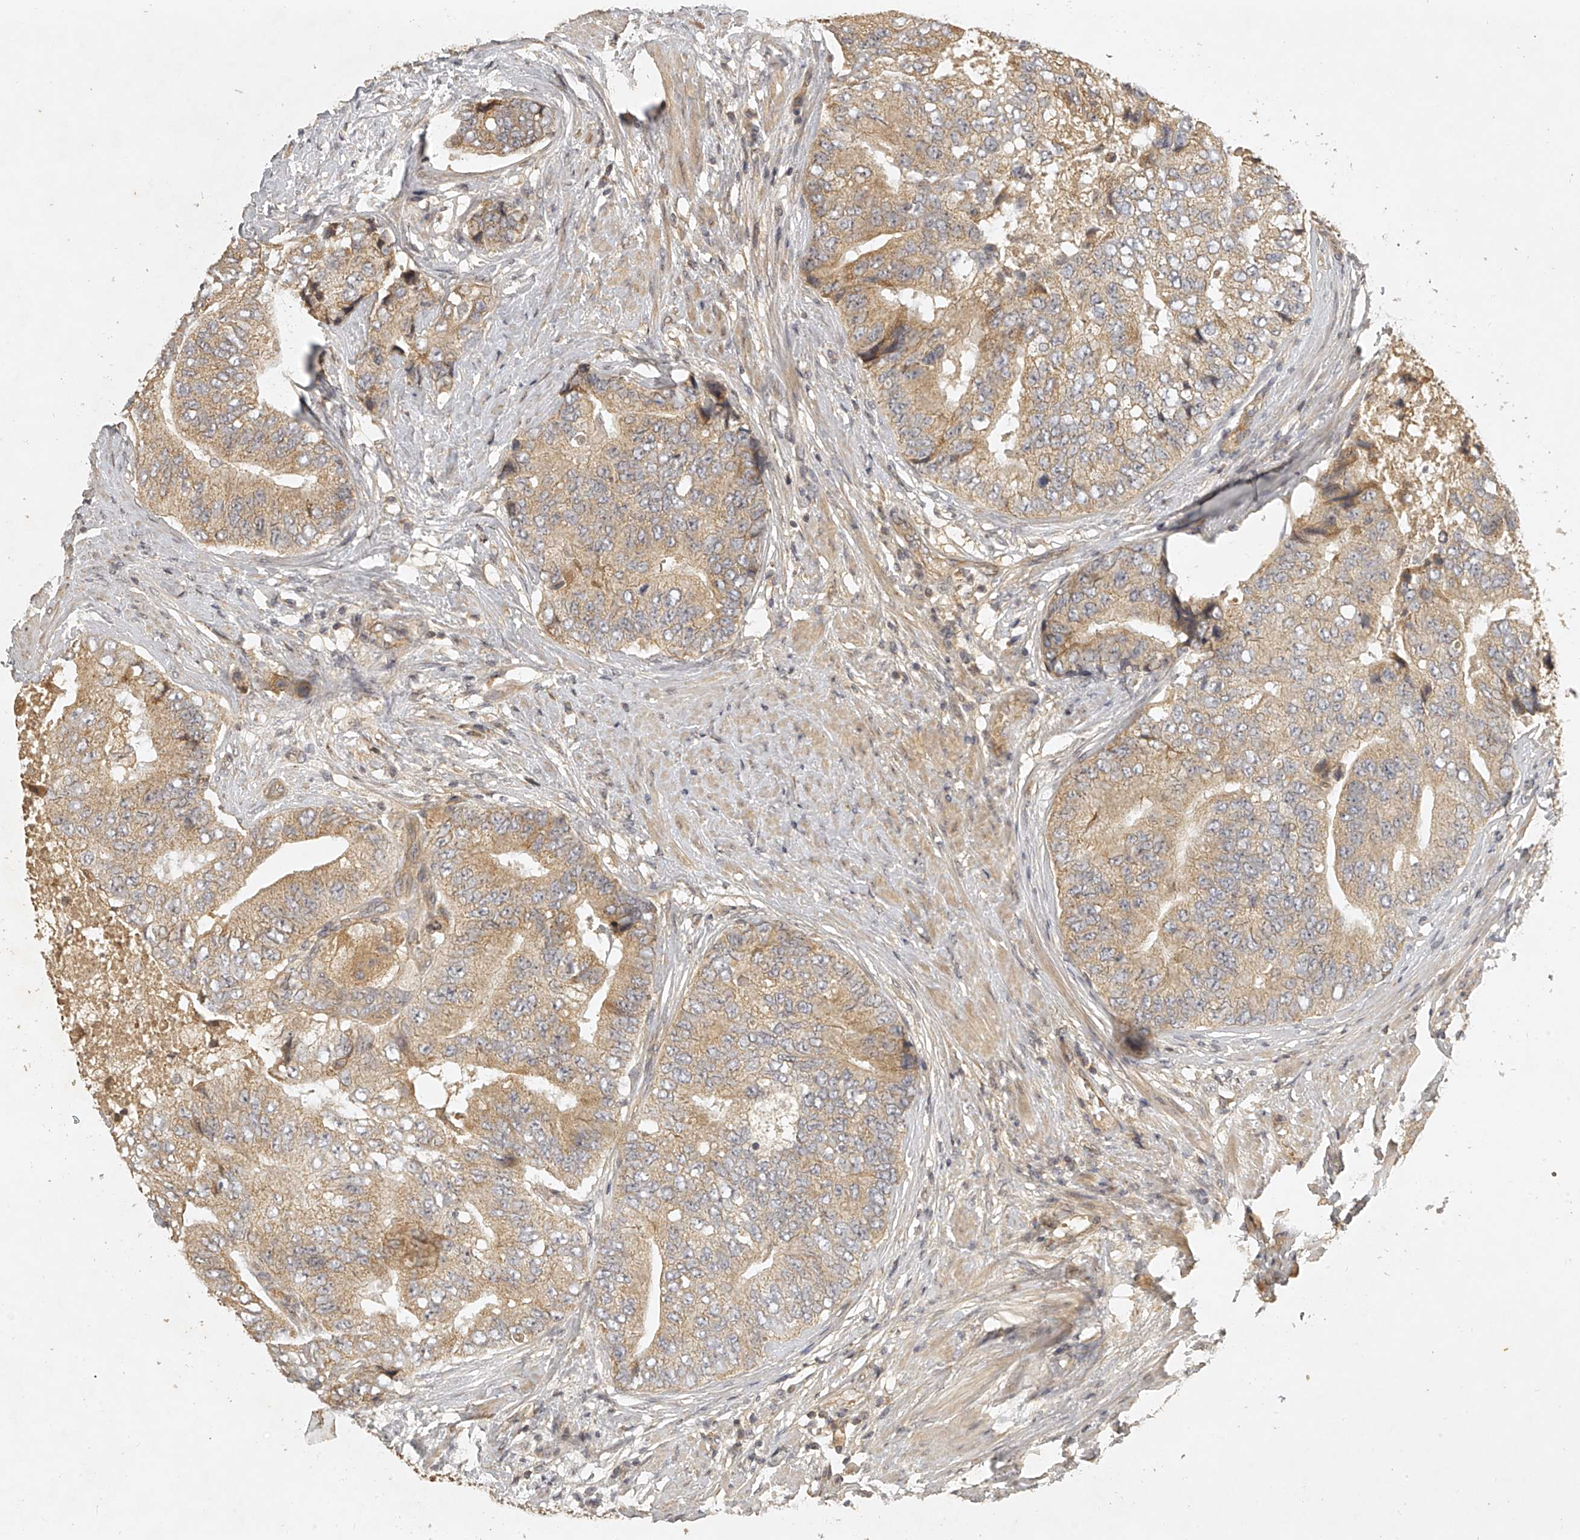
{"staining": {"intensity": "moderate", "quantity": "25%-75%", "location": "cytoplasmic/membranous"}, "tissue": "prostate cancer", "cell_type": "Tumor cells", "image_type": "cancer", "snomed": [{"axis": "morphology", "description": "Adenocarcinoma, High grade"}, {"axis": "topography", "description": "Prostate"}], "caption": "High-magnification brightfield microscopy of prostate cancer (high-grade adenocarcinoma) stained with DAB (brown) and counterstained with hematoxylin (blue). tumor cells exhibit moderate cytoplasmic/membranous expression is appreciated in about25%-75% of cells.", "gene": "NFS1", "patient": {"sex": "male", "age": 70}}